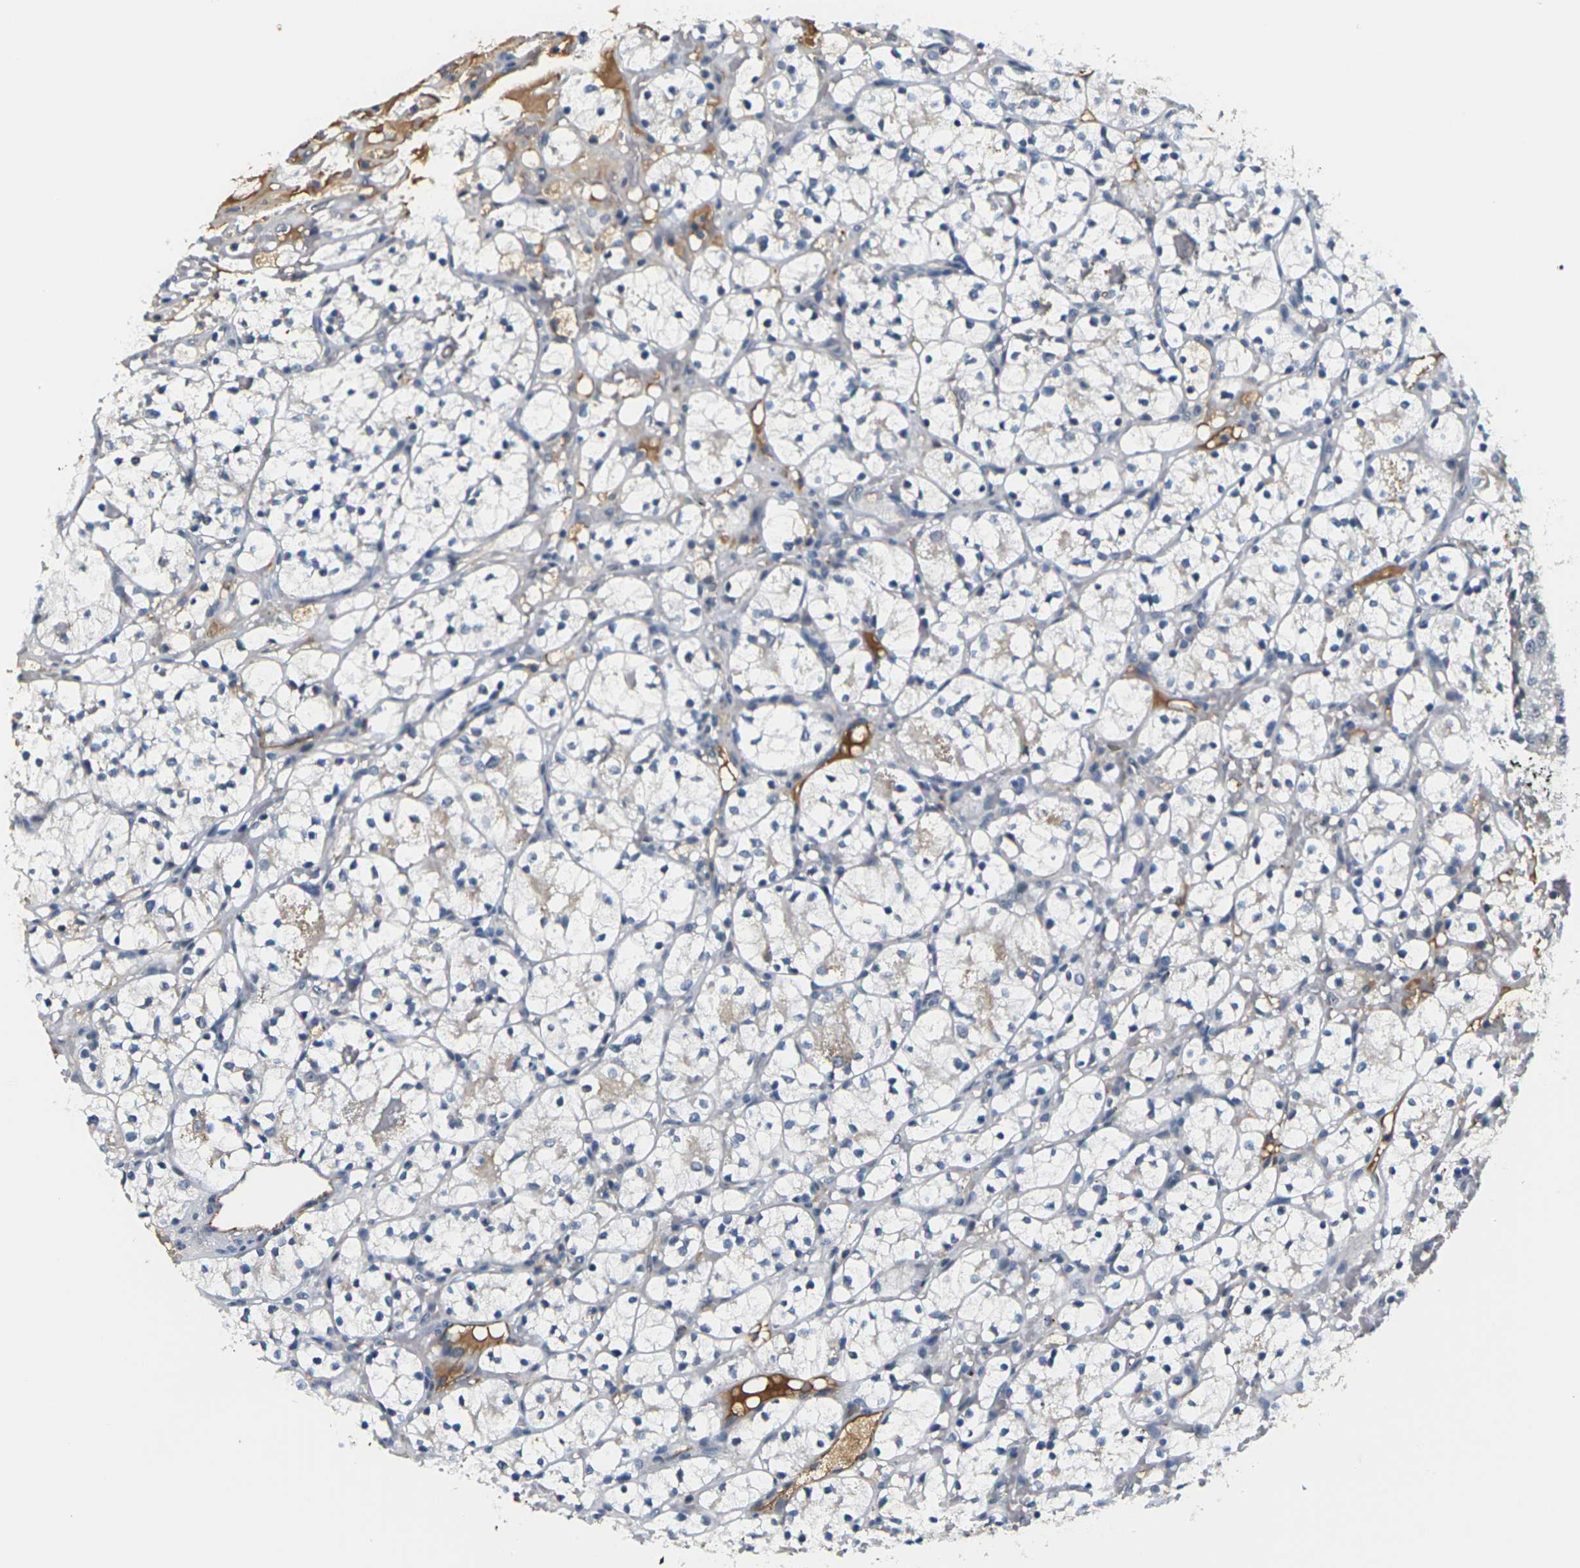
{"staining": {"intensity": "negative", "quantity": "none", "location": "none"}, "tissue": "renal cancer", "cell_type": "Tumor cells", "image_type": "cancer", "snomed": [{"axis": "morphology", "description": "Adenocarcinoma, NOS"}, {"axis": "topography", "description": "Kidney"}], "caption": "This photomicrograph is of renal cancer (adenocarcinoma) stained with immunohistochemistry to label a protein in brown with the nuclei are counter-stained blue. There is no expression in tumor cells.", "gene": "PKP2", "patient": {"sex": "female", "age": 60}}